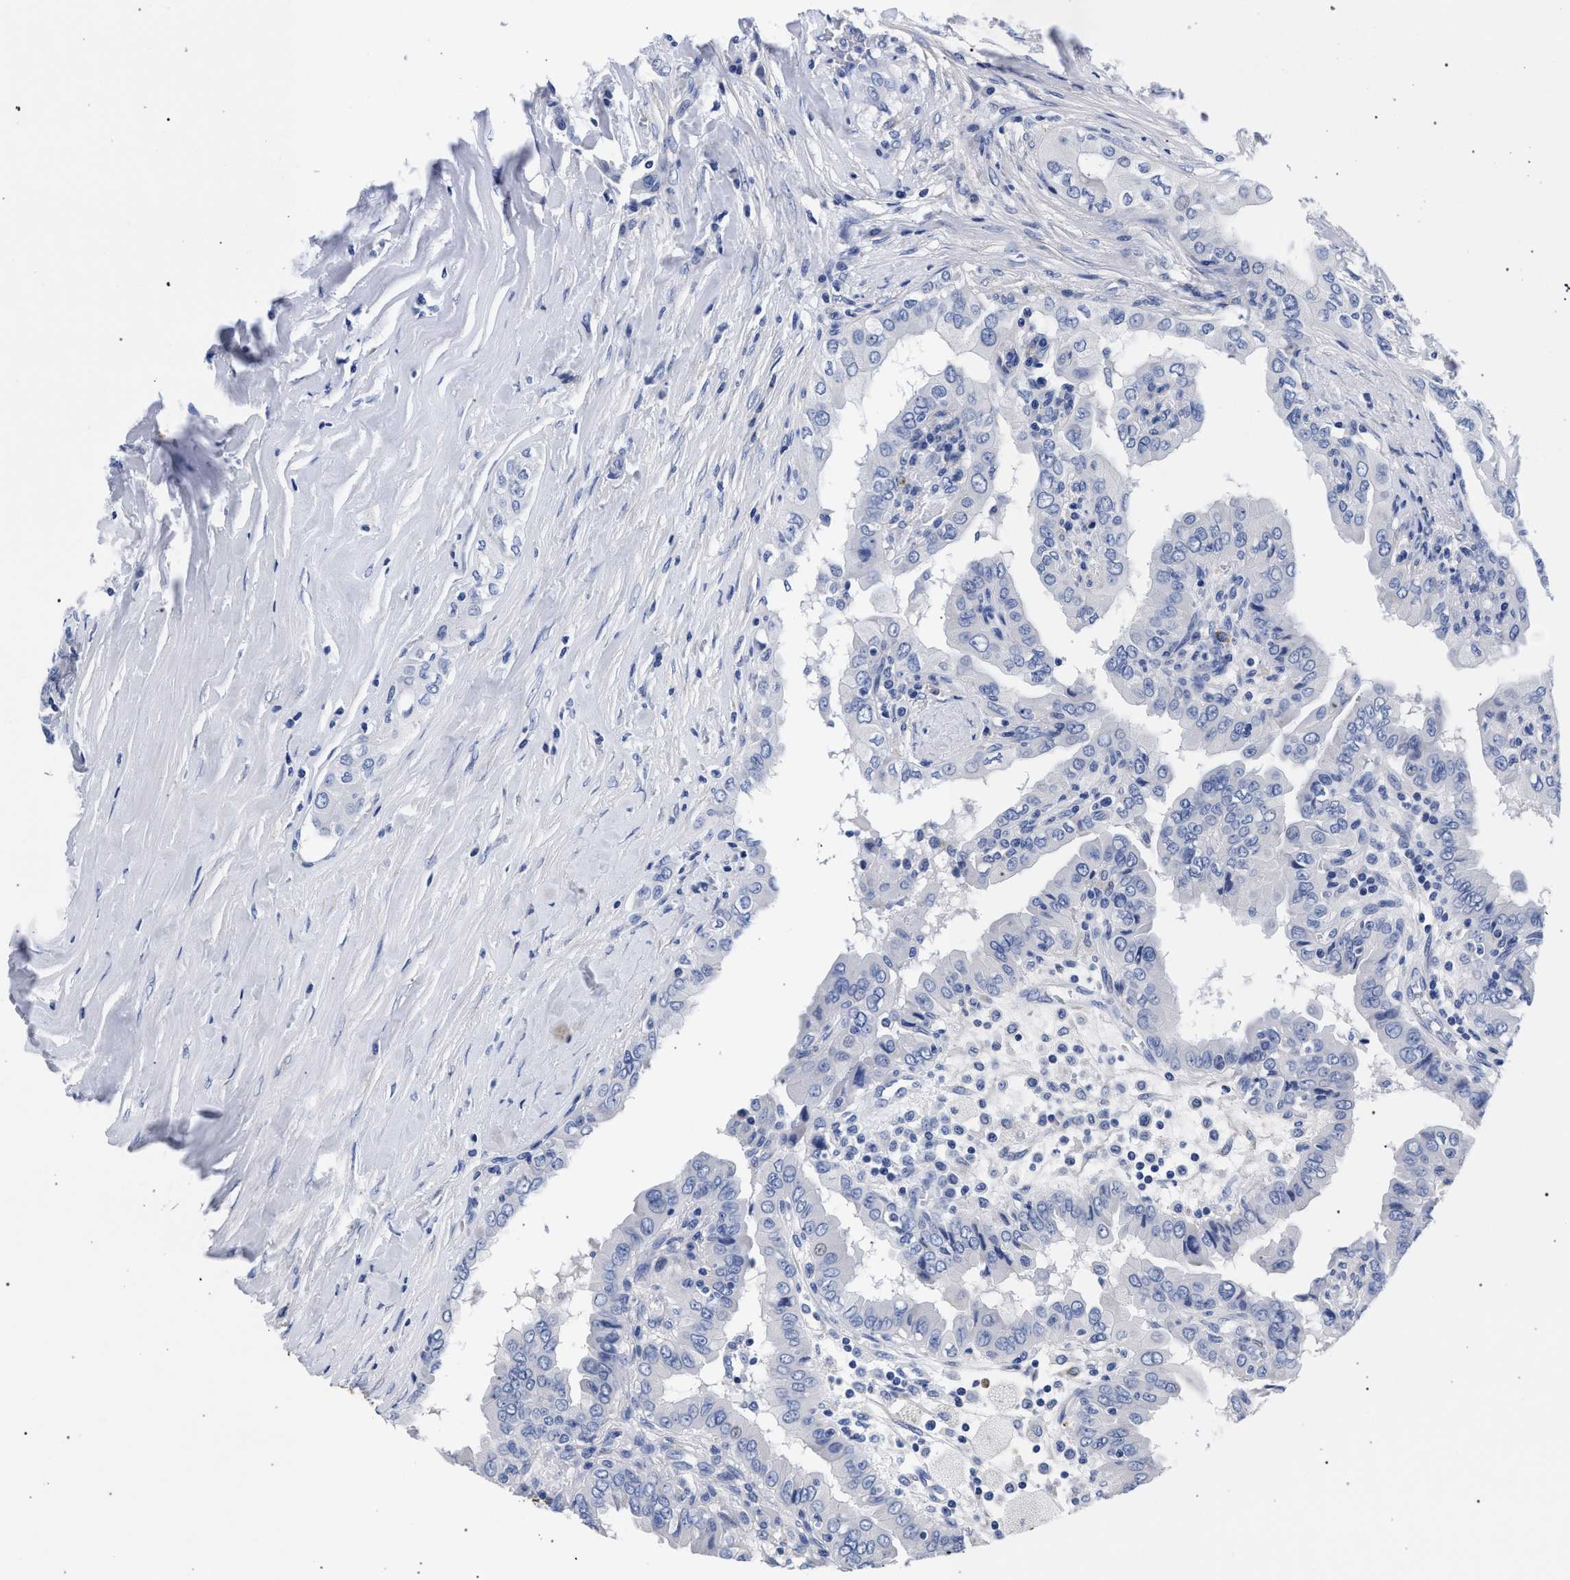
{"staining": {"intensity": "negative", "quantity": "none", "location": "none"}, "tissue": "thyroid cancer", "cell_type": "Tumor cells", "image_type": "cancer", "snomed": [{"axis": "morphology", "description": "Papillary adenocarcinoma, NOS"}, {"axis": "topography", "description": "Thyroid gland"}], "caption": "A micrograph of papillary adenocarcinoma (thyroid) stained for a protein displays no brown staining in tumor cells. (Brightfield microscopy of DAB (3,3'-diaminobenzidine) IHC at high magnification).", "gene": "AKAP4", "patient": {"sex": "male", "age": 33}}